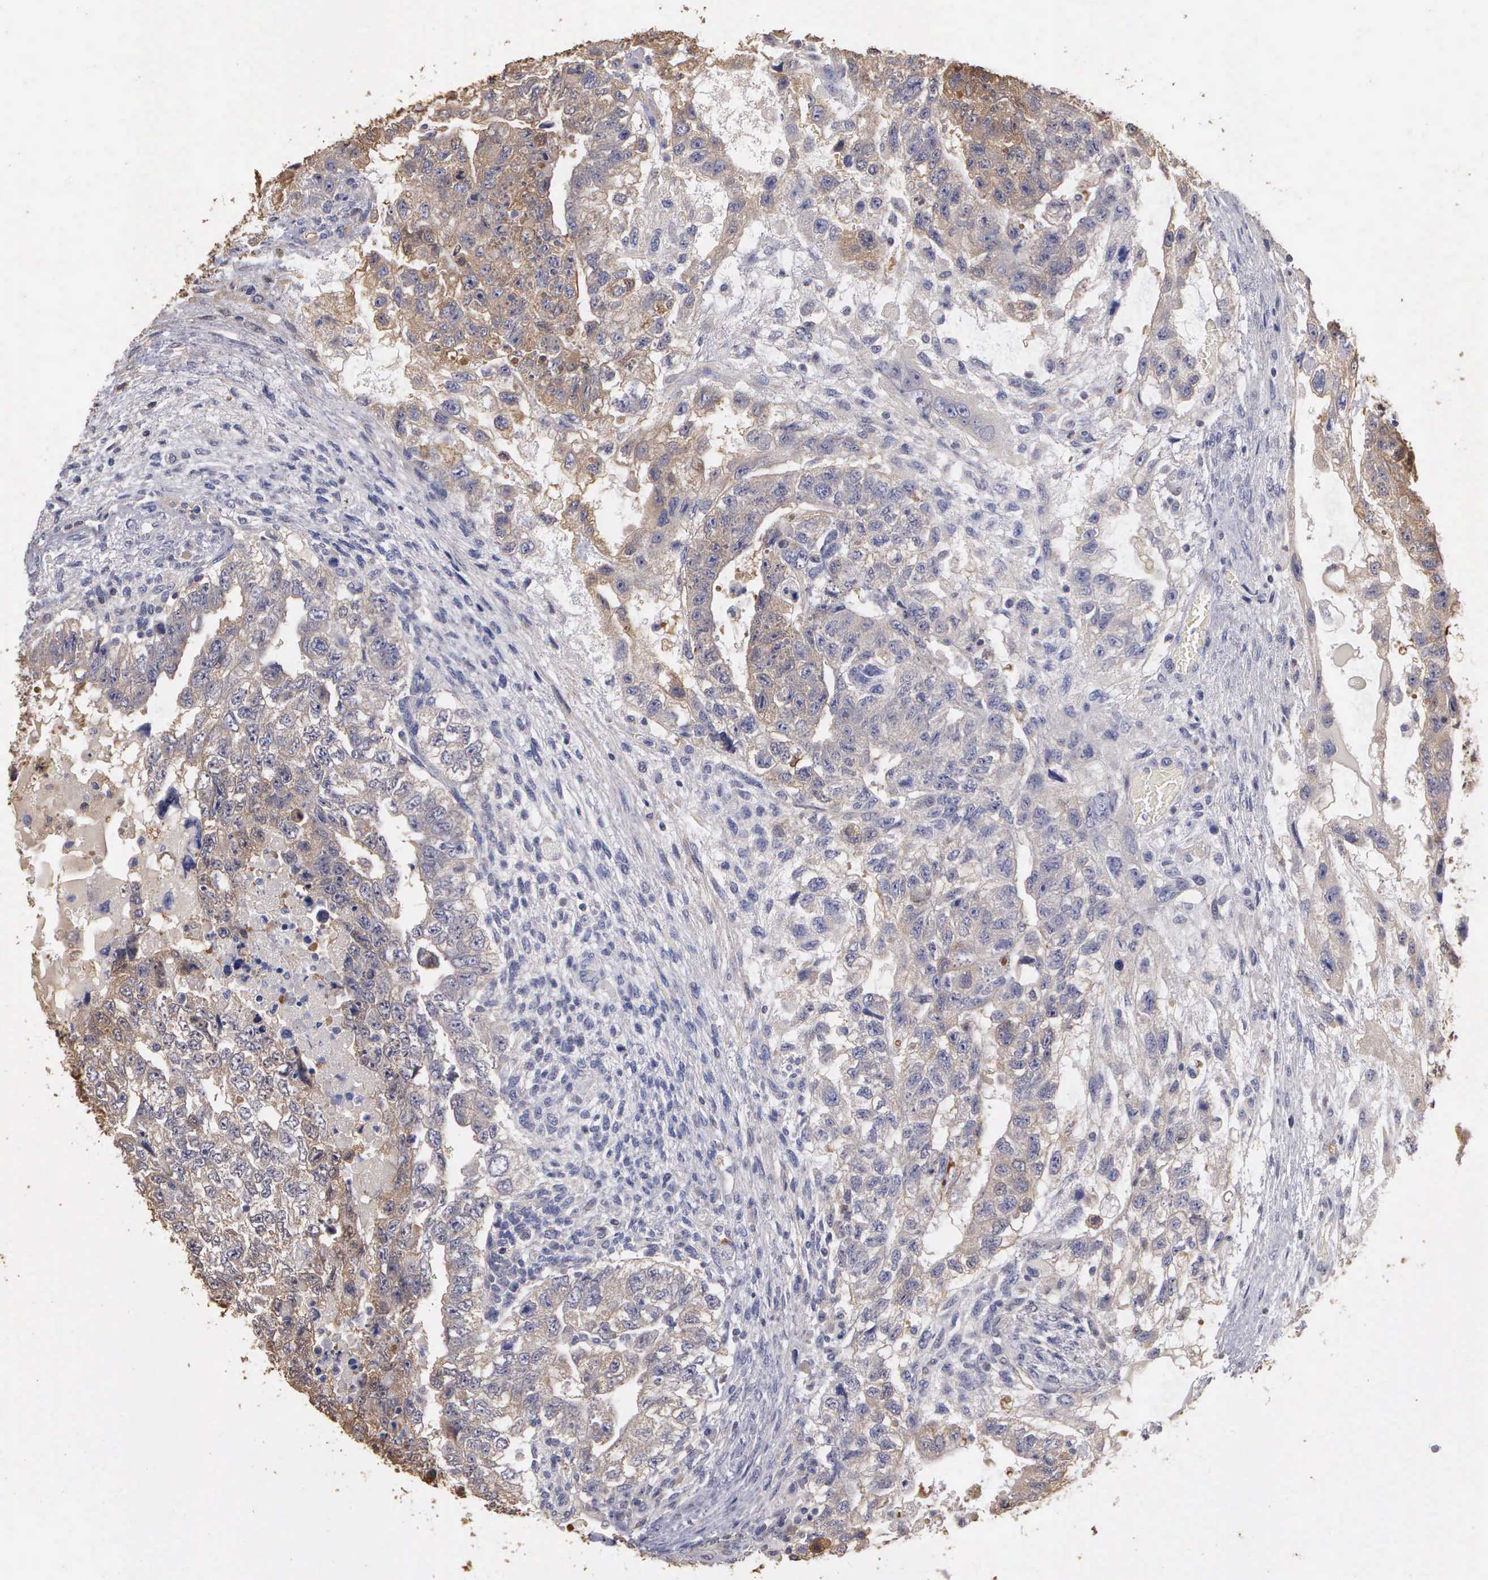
{"staining": {"intensity": "weak", "quantity": "25%-75%", "location": "cytoplasmic/membranous"}, "tissue": "testis cancer", "cell_type": "Tumor cells", "image_type": "cancer", "snomed": [{"axis": "morphology", "description": "Carcinoma, Embryonal, NOS"}, {"axis": "topography", "description": "Testis"}], "caption": "High-magnification brightfield microscopy of testis cancer (embryonal carcinoma) stained with DAB (3,3'-diaminobenzidine) (brown) and counterstained with hematoxylin (blue). tumor cells exhibit weak cytoplasmic/membranous positivity is appreciated in approximately25%-75% of cells.", "gene": "ENO3", "patient": {"sex": "male", "age": 36}}